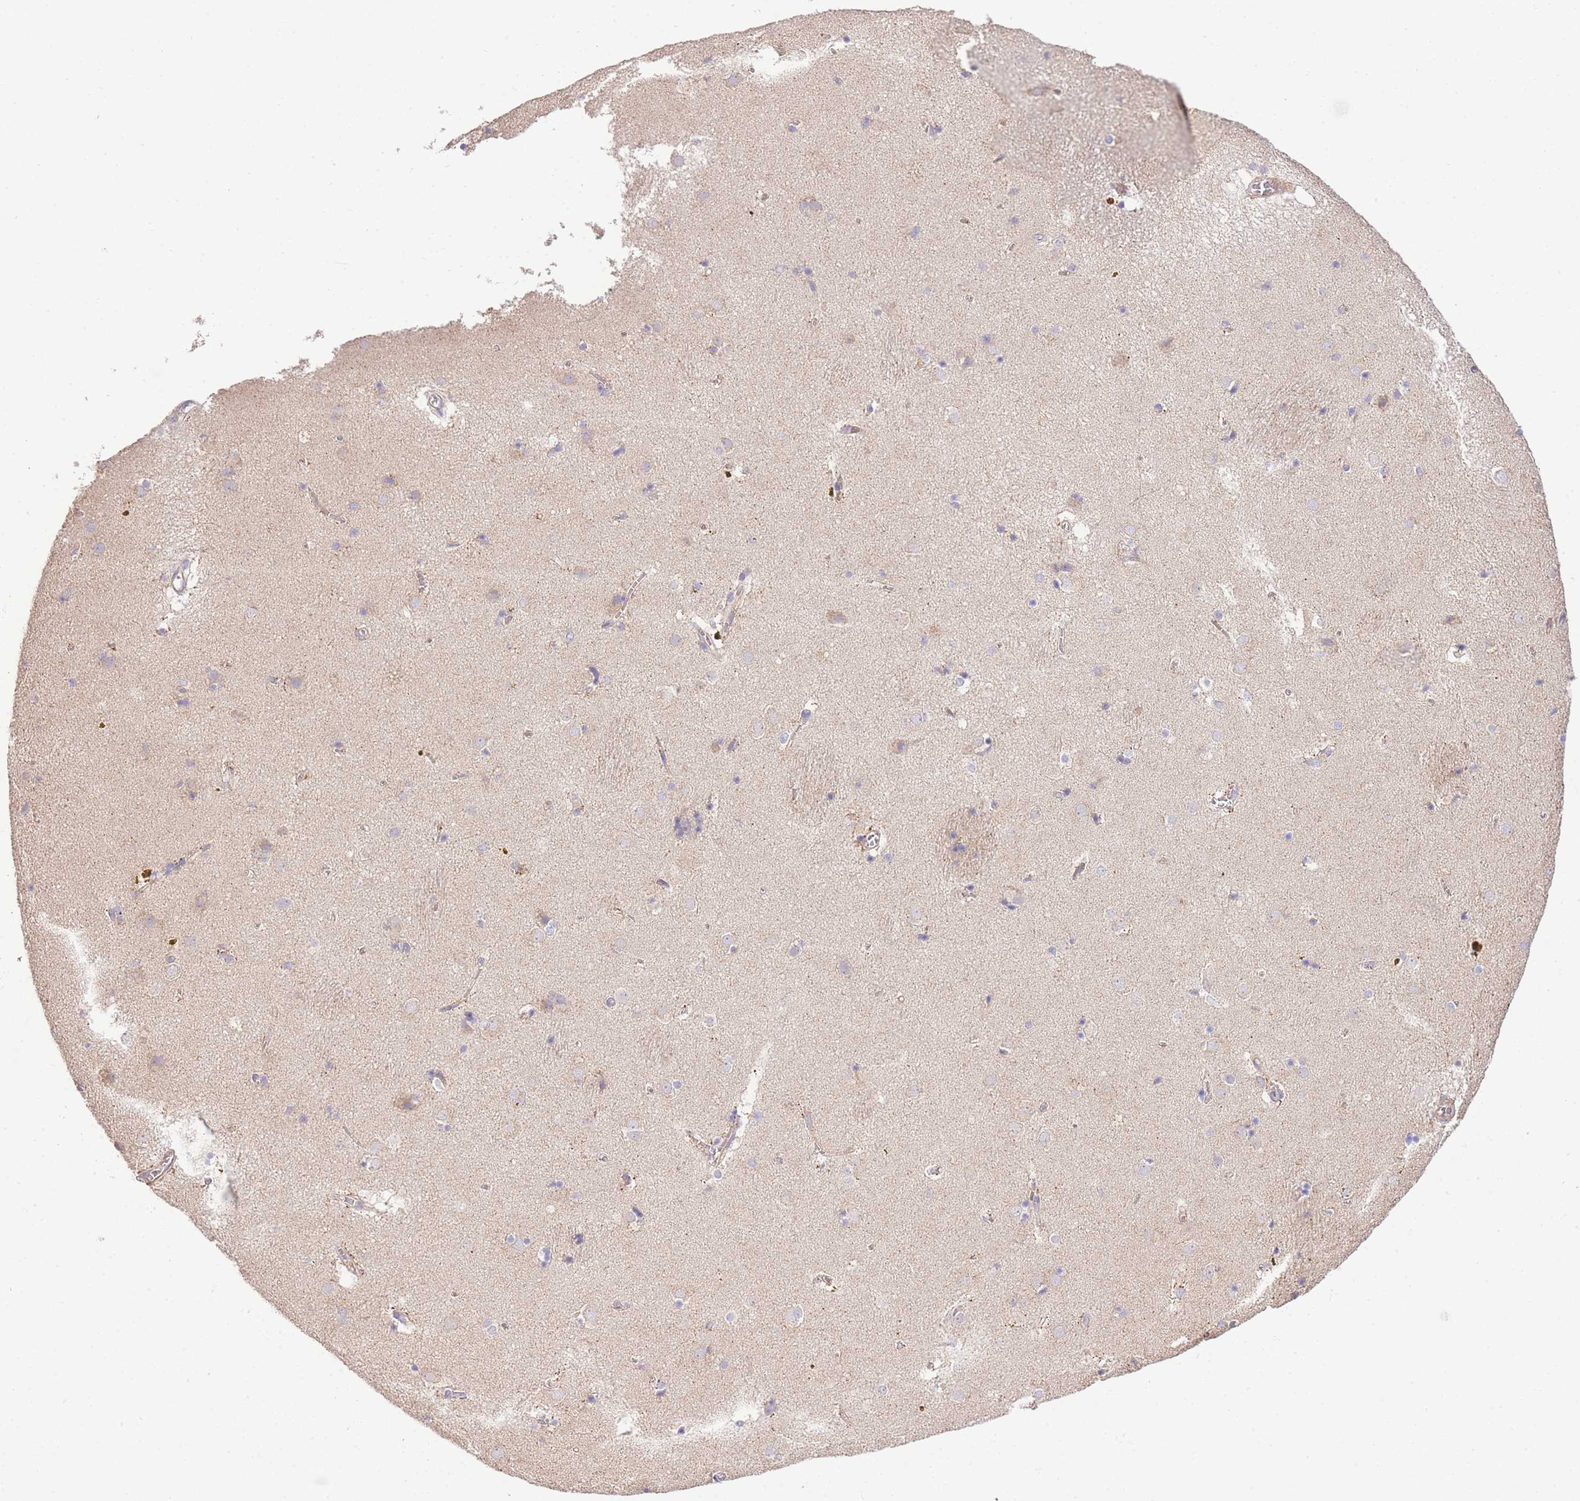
{"staining": {"intensity": "negative", "quantity": "none", "location": "none"}, "tissue": "caudate", "cell_type": "Glial cells", "image_type": "normal", "snomed": [{"axis": "morphology", "description": "Normal tissue, NOS"}, {"axis": "topography", "description": "Lateral ventricle wall"}], "caption": "This is a image of IHC staining of unremarkable caudate, which shows no staining in glial cells. The staining was performed using DAB (3,3'-diaminobenzidine) to visualize the protein expression in brown, while the nuclei were stained in blue with hematoxylin (Magnification: 20x).", "gene": "INSYN2B", "patient": {"sex": "male", "age": 70}}